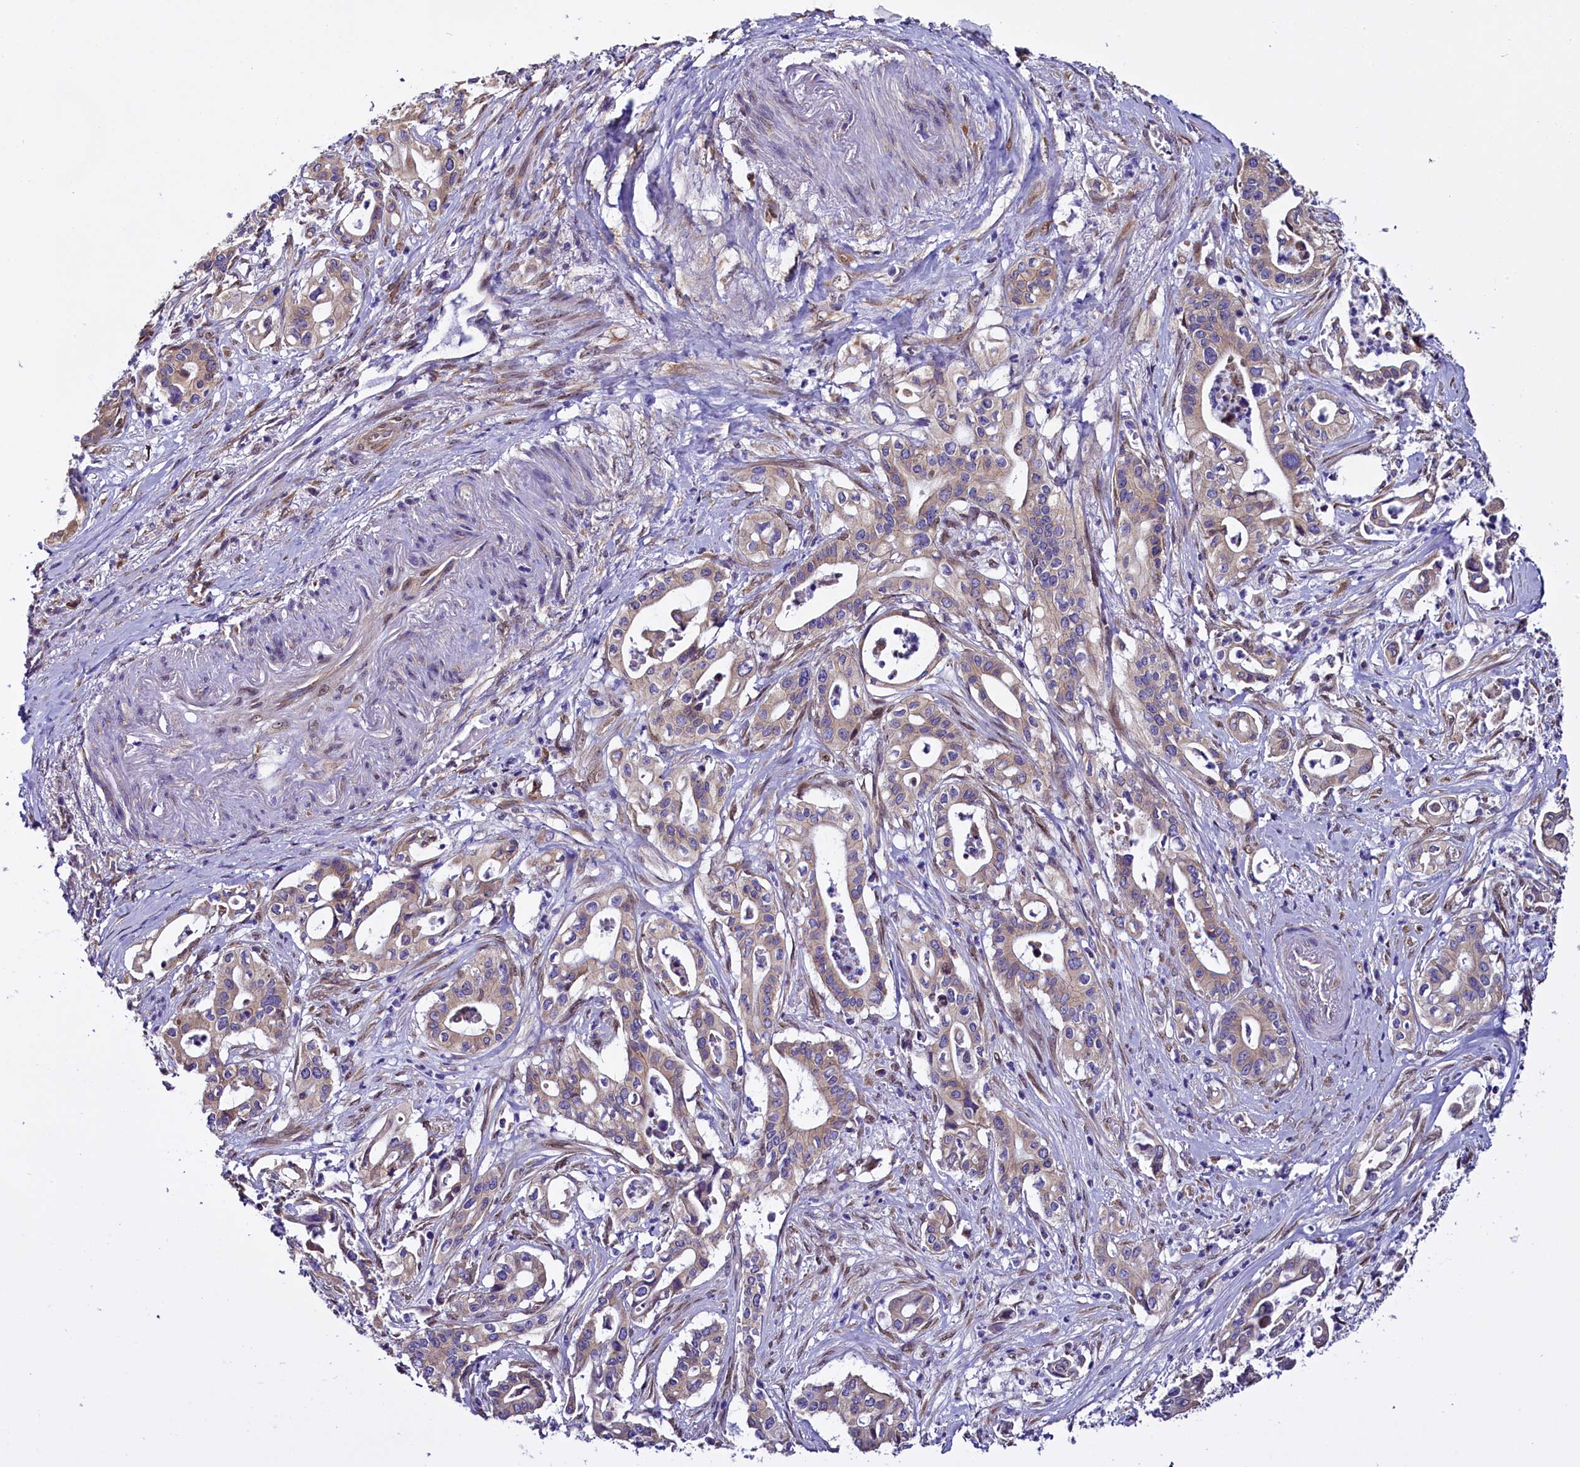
{"staining": {"intensity": "weak", "quantity": "25%-75%", "location": "cytoplasmic/membranous"}, "tissue": "pancreatic cancer", "cell_type": "Tumor cells", "image_type": "cancer", "snomed": [{"axis": "morphology", "description": "Adenocarcinoma, NOS"}, {"axis": "topography", "description": "Pancreas"}], "caption": "Immunohistochemical staining of human pancreatic cancer (adenocarcinoma) reveals low levels of weak cytoplasmic/membranous protein positivity in approximately 25%-75% of tumor cells. (Stains: DAB (3,3'-diaminobenzidine) in brown, nuclei in blue, Microscopy: brightfield microscopy at high magnification).", "gene": "UACA", "patient": {"sex": "female", "age": 77}}